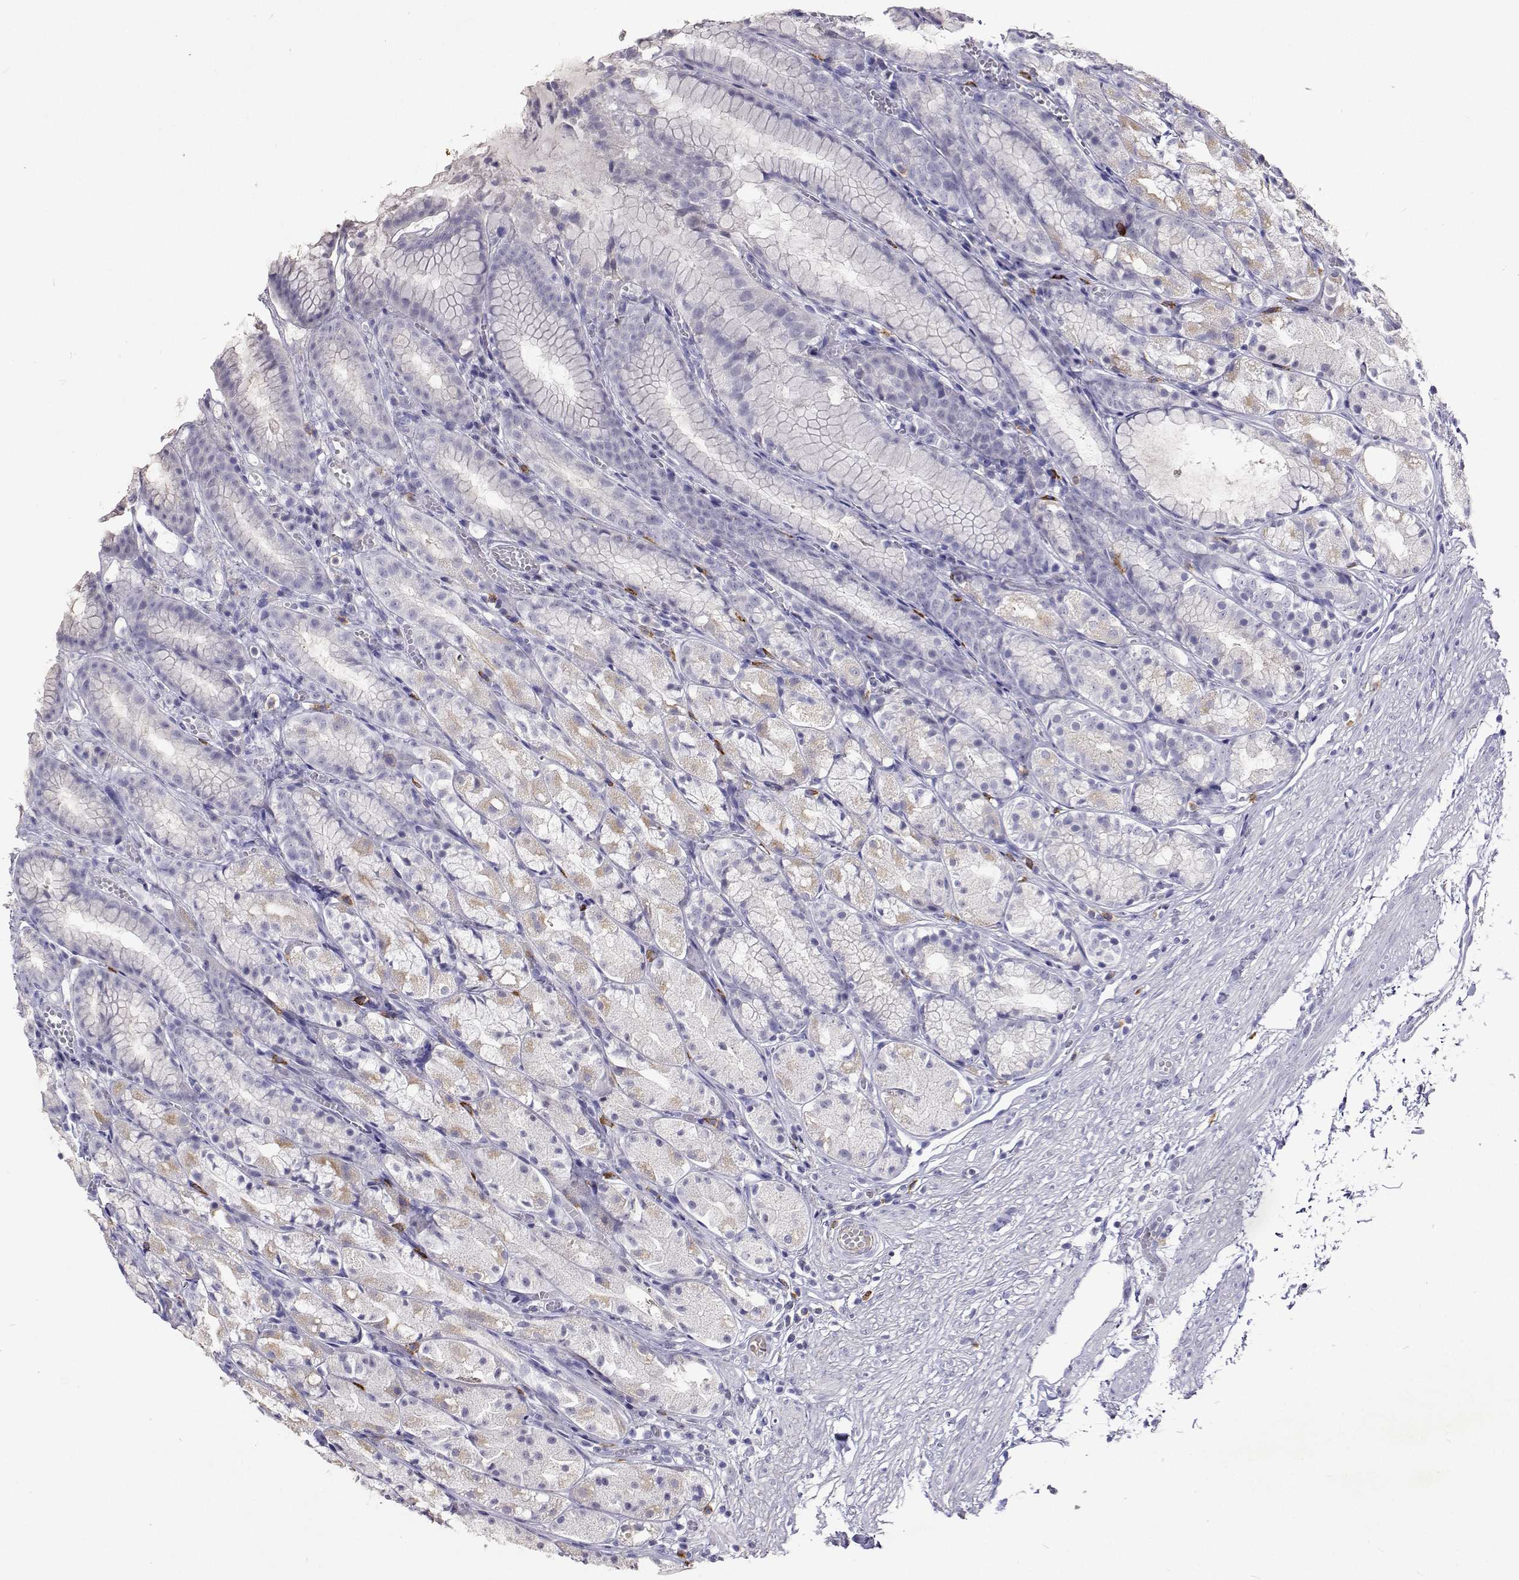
{"staining": {"intensity": "weak", "quantity": "<25%", "location": "cytoplasmic/membranous"}, "tissue": "stomach", "cell_type": "Glandular cells", "image_type": "normal", "snomed": [{"axis": "morphology", "description": "Normal tissue, NOS"}, {"axis": "topography", "description": "Stomach"}], "caption": "The image demonstrates no significant positivity in glandular cells of stomach. (Immunohistochemistry (ihc), brightfield microscopy, high magnification).", "gene": "CFAP44", "patient": {"sex": "male", "age": 70}}